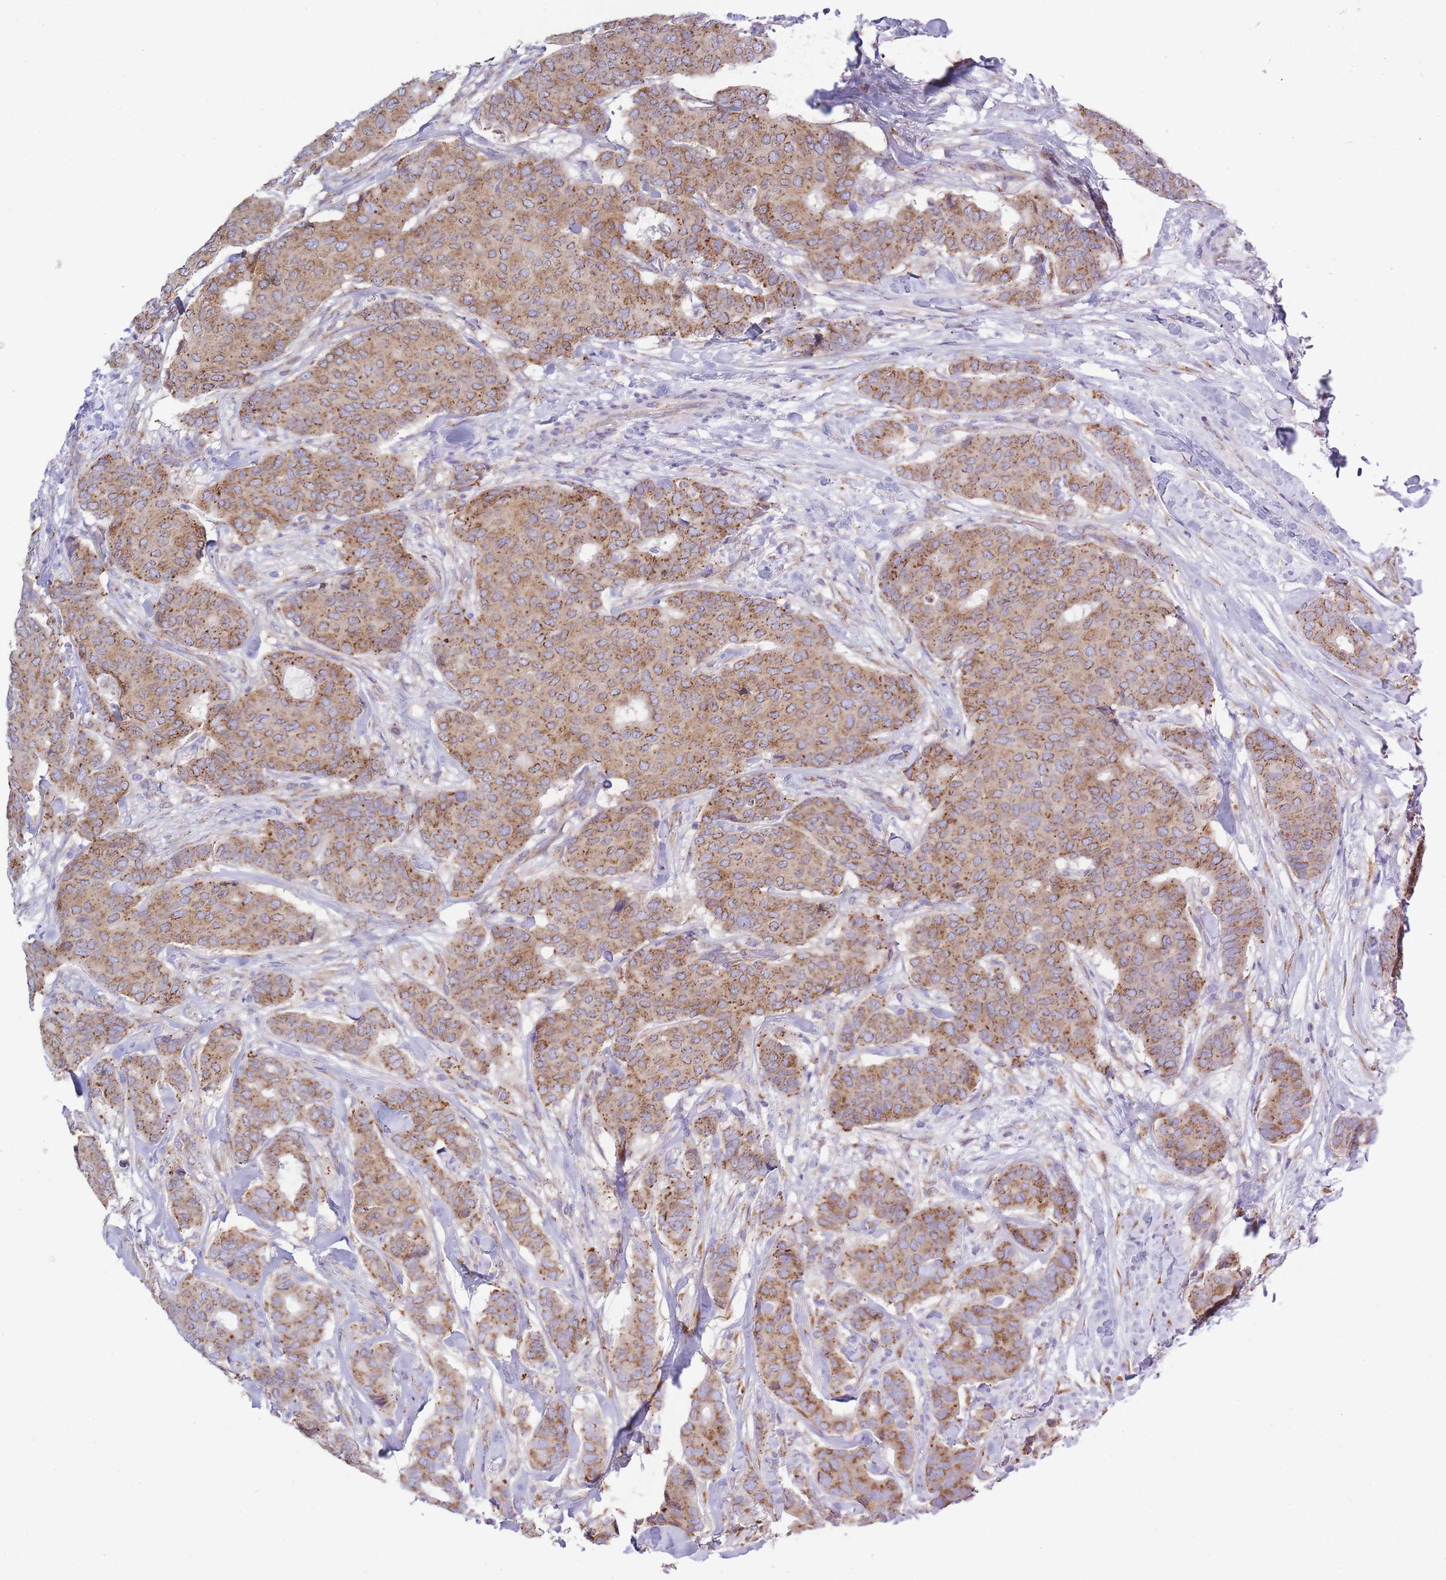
{"staining": {"intensity": "moderate", "quantity": ">75%", "location": "cytoplasmic/membranous"}, "tissue": "breast cancer", "cell_type": "Tumor cells", "image_type": "cancer", "snomed": [{"axis": "morphology", "description": "Duct carcinoma"}, {"axis": "topography", "description": "Breast"}], "caption": "There is medium levels of moderate cytoplasmic/membranous expression in tumor cells of breast infiltrating ductal carcinoma, as demonstrated by immunohistochemical staining (brown color).", "gene": "COPG2", "patient": {"sex": "female", "age": 75}}